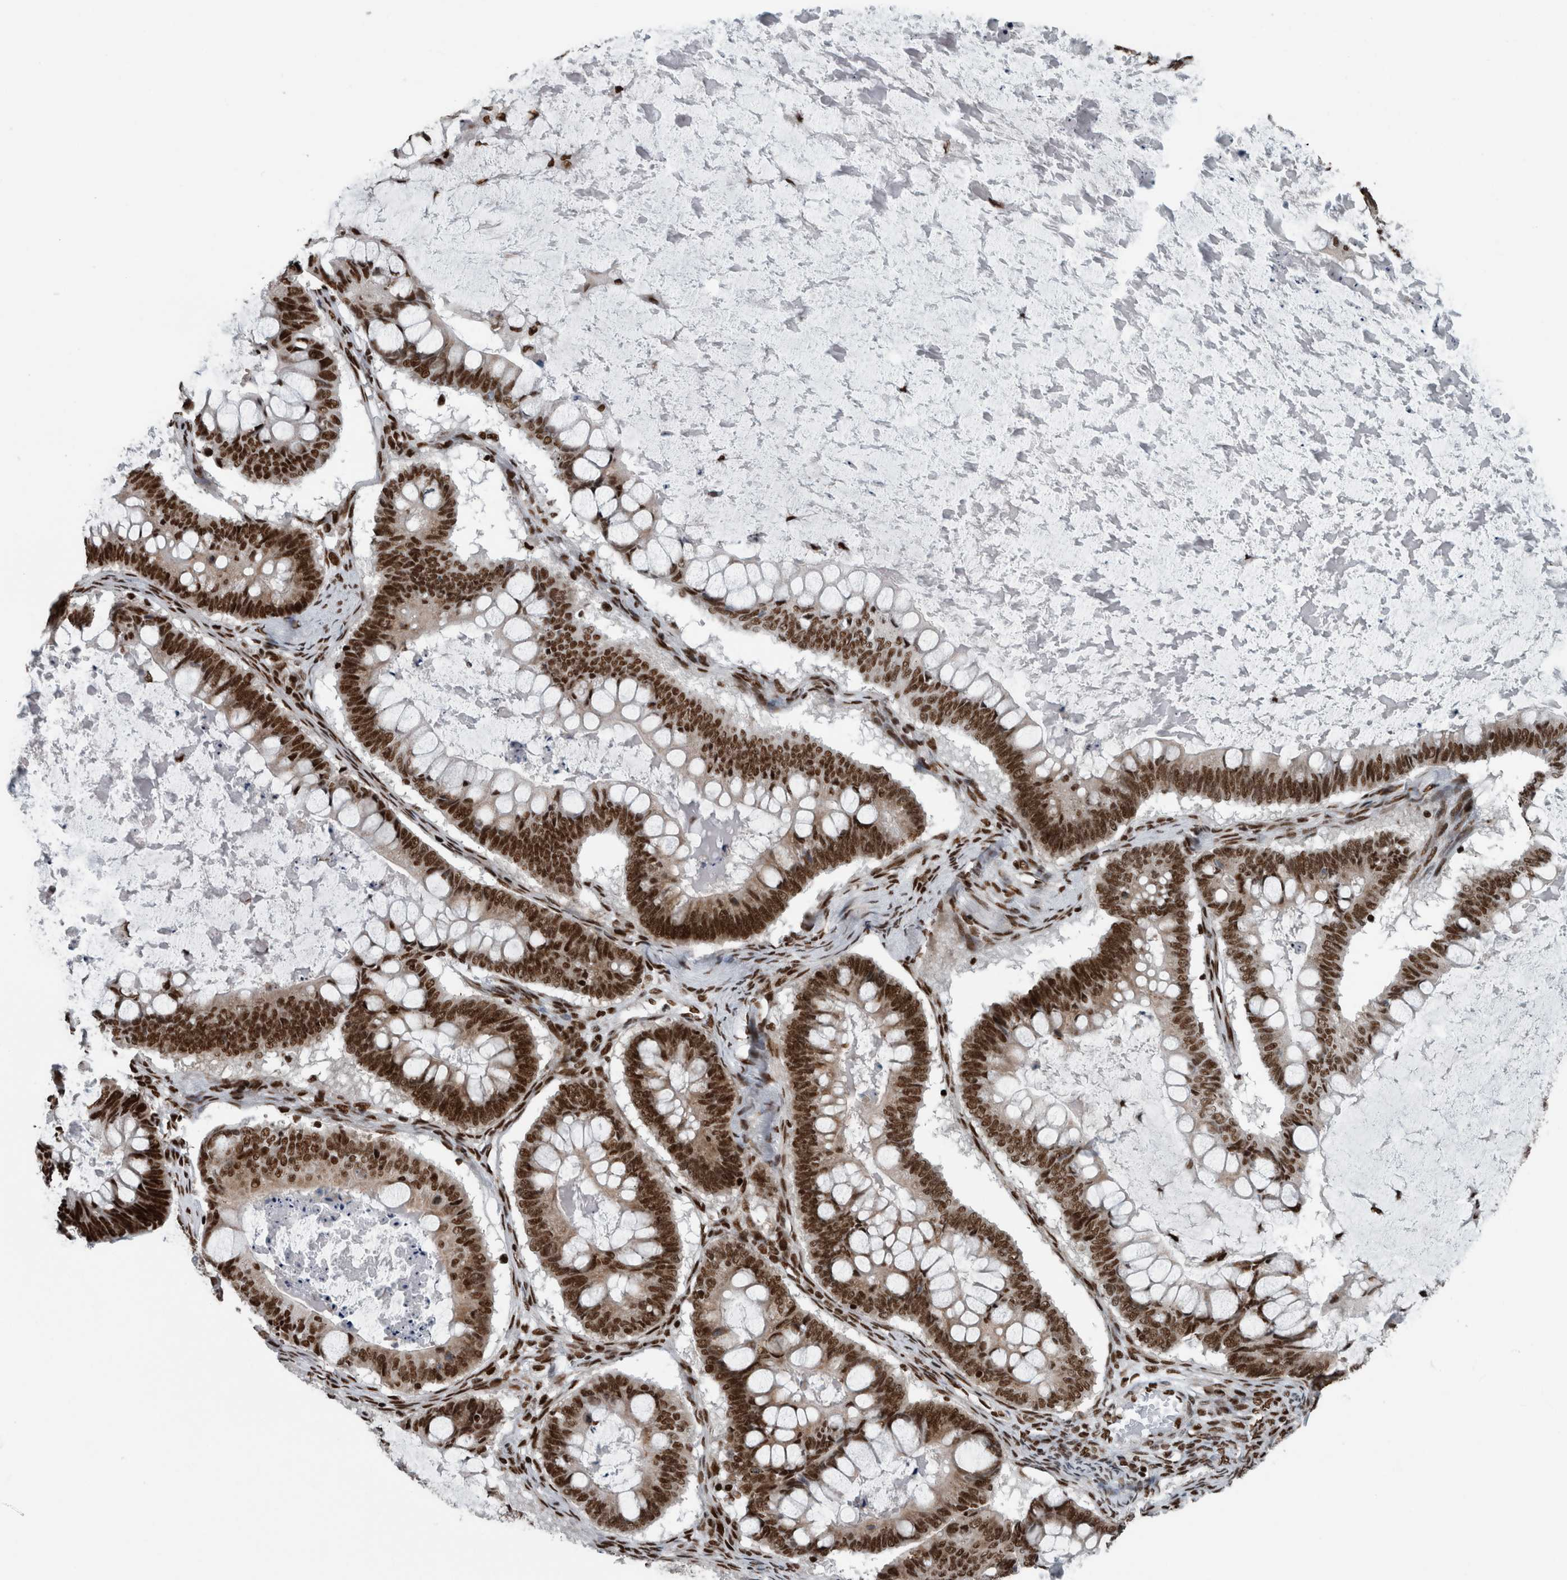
{"staining": {"intensity": "strong", "quantity": ">75%", "location": "nuclear"}, "tissue": "ovarian cancer", "cell_type": "Tumor cells", "image_type": "cancer", "snomed": [{"axis": "morphology", "description": "Cystadenocarcinoma, mucinous, NOS"}, {"axis": "topography", "description": "Ovary"}], "caption": "Strong nuclear expression is appreciated in approximately >75% of tumor cells in ovarian cancer.", "gene": "DNMT3A", "patient": {"sex": "female", "age": 61}}